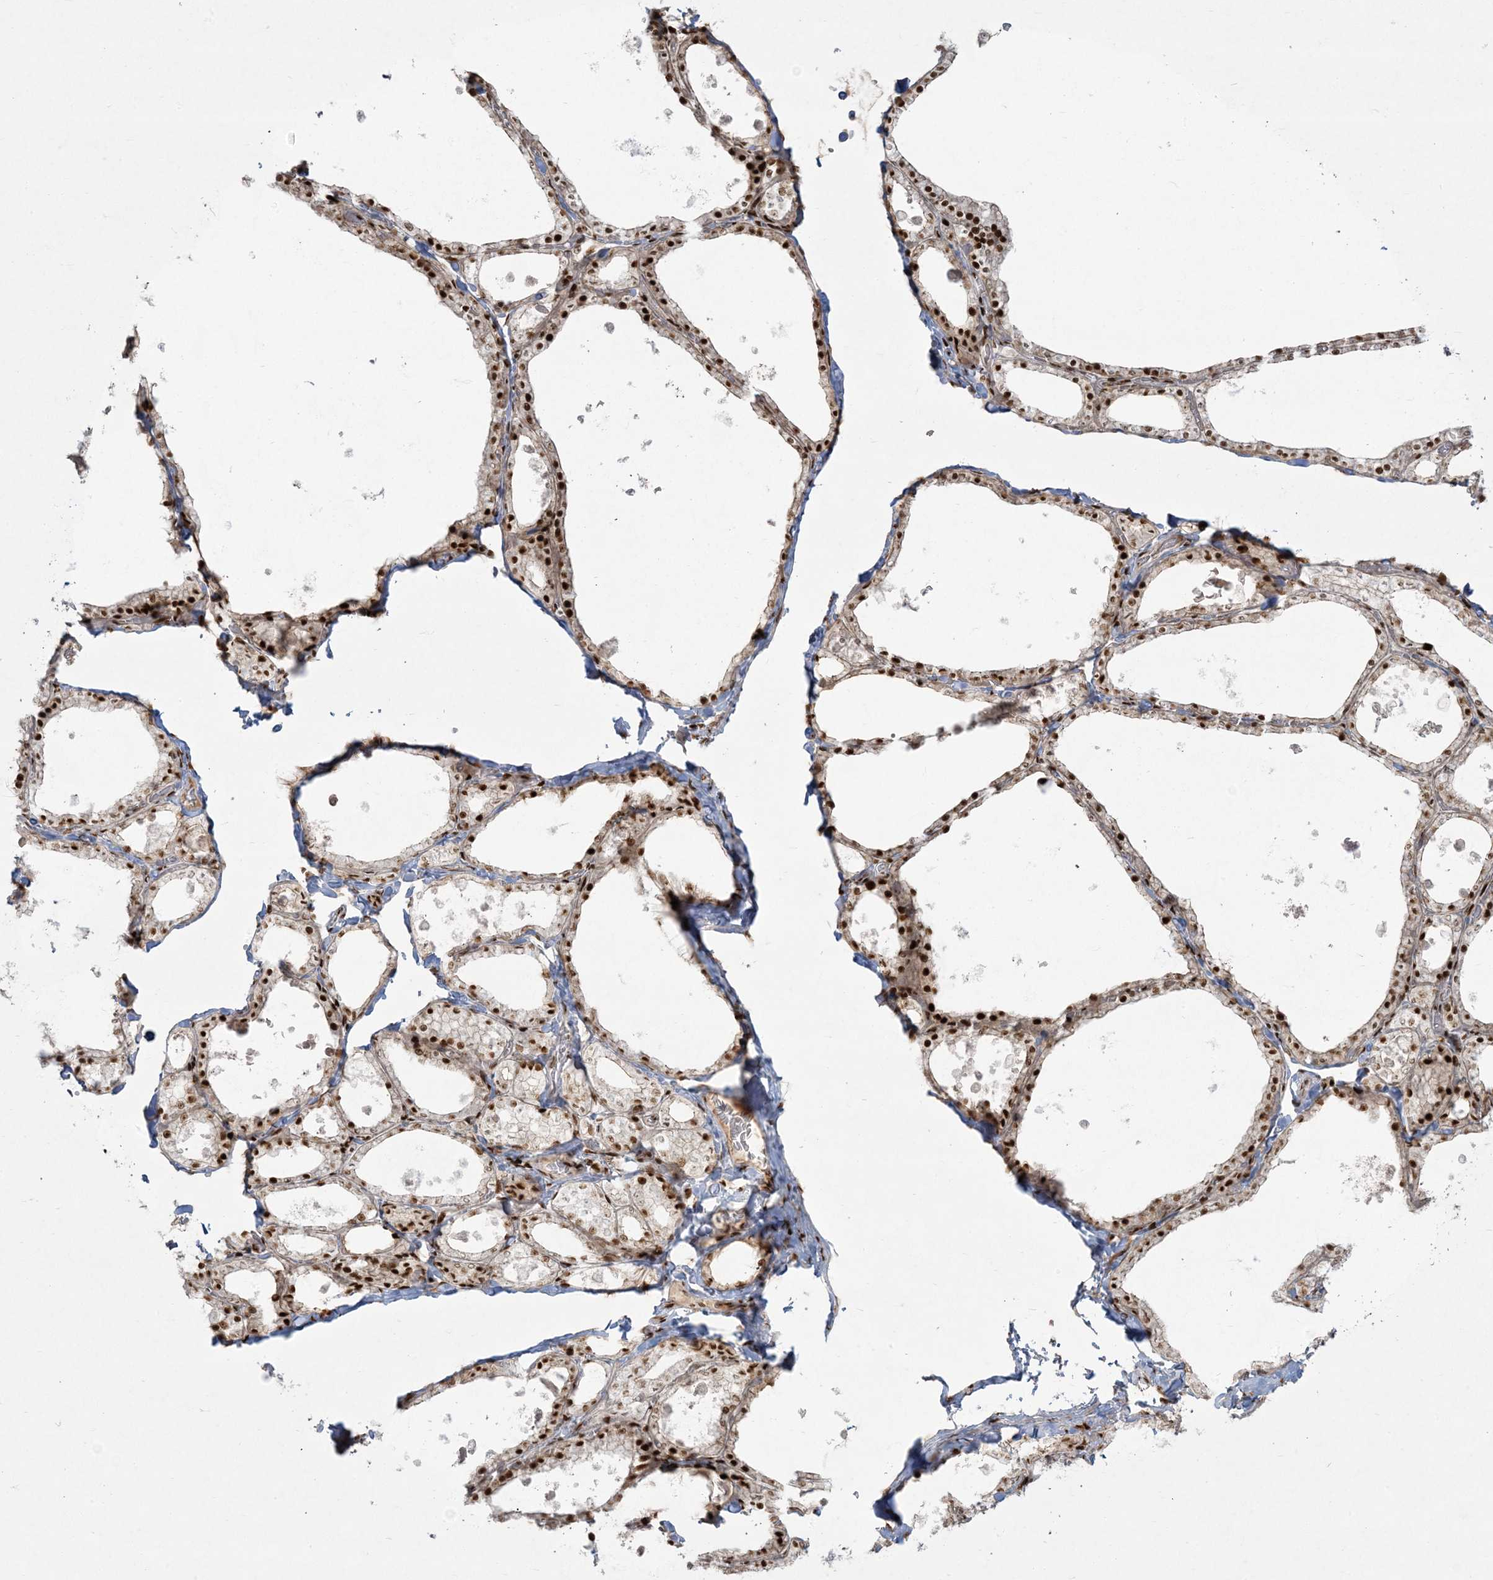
{"staining": {"intensity": "strong", "quantity": "25%-75%", "location": "nuclear"}, "tissue": "thyroid gland", "cell_type": "Glandular cells", "image_type": "normal", "snomed": [{"axis": "morphology", "description": "Normal tissue, NOS"}, {"axis": "topography", "description": "Thyroid gland"}], "caption": "Immunohistochemistry of unremarkable human thyroid gland demonstrates high levels of strong nuclear positivity in approximately 25%-75% of glandular cells. (Brightfield microscopy of DAB IHC at high magnification).", "gene": "RBM10", "patient": {"sex": "male", "age": 56}}